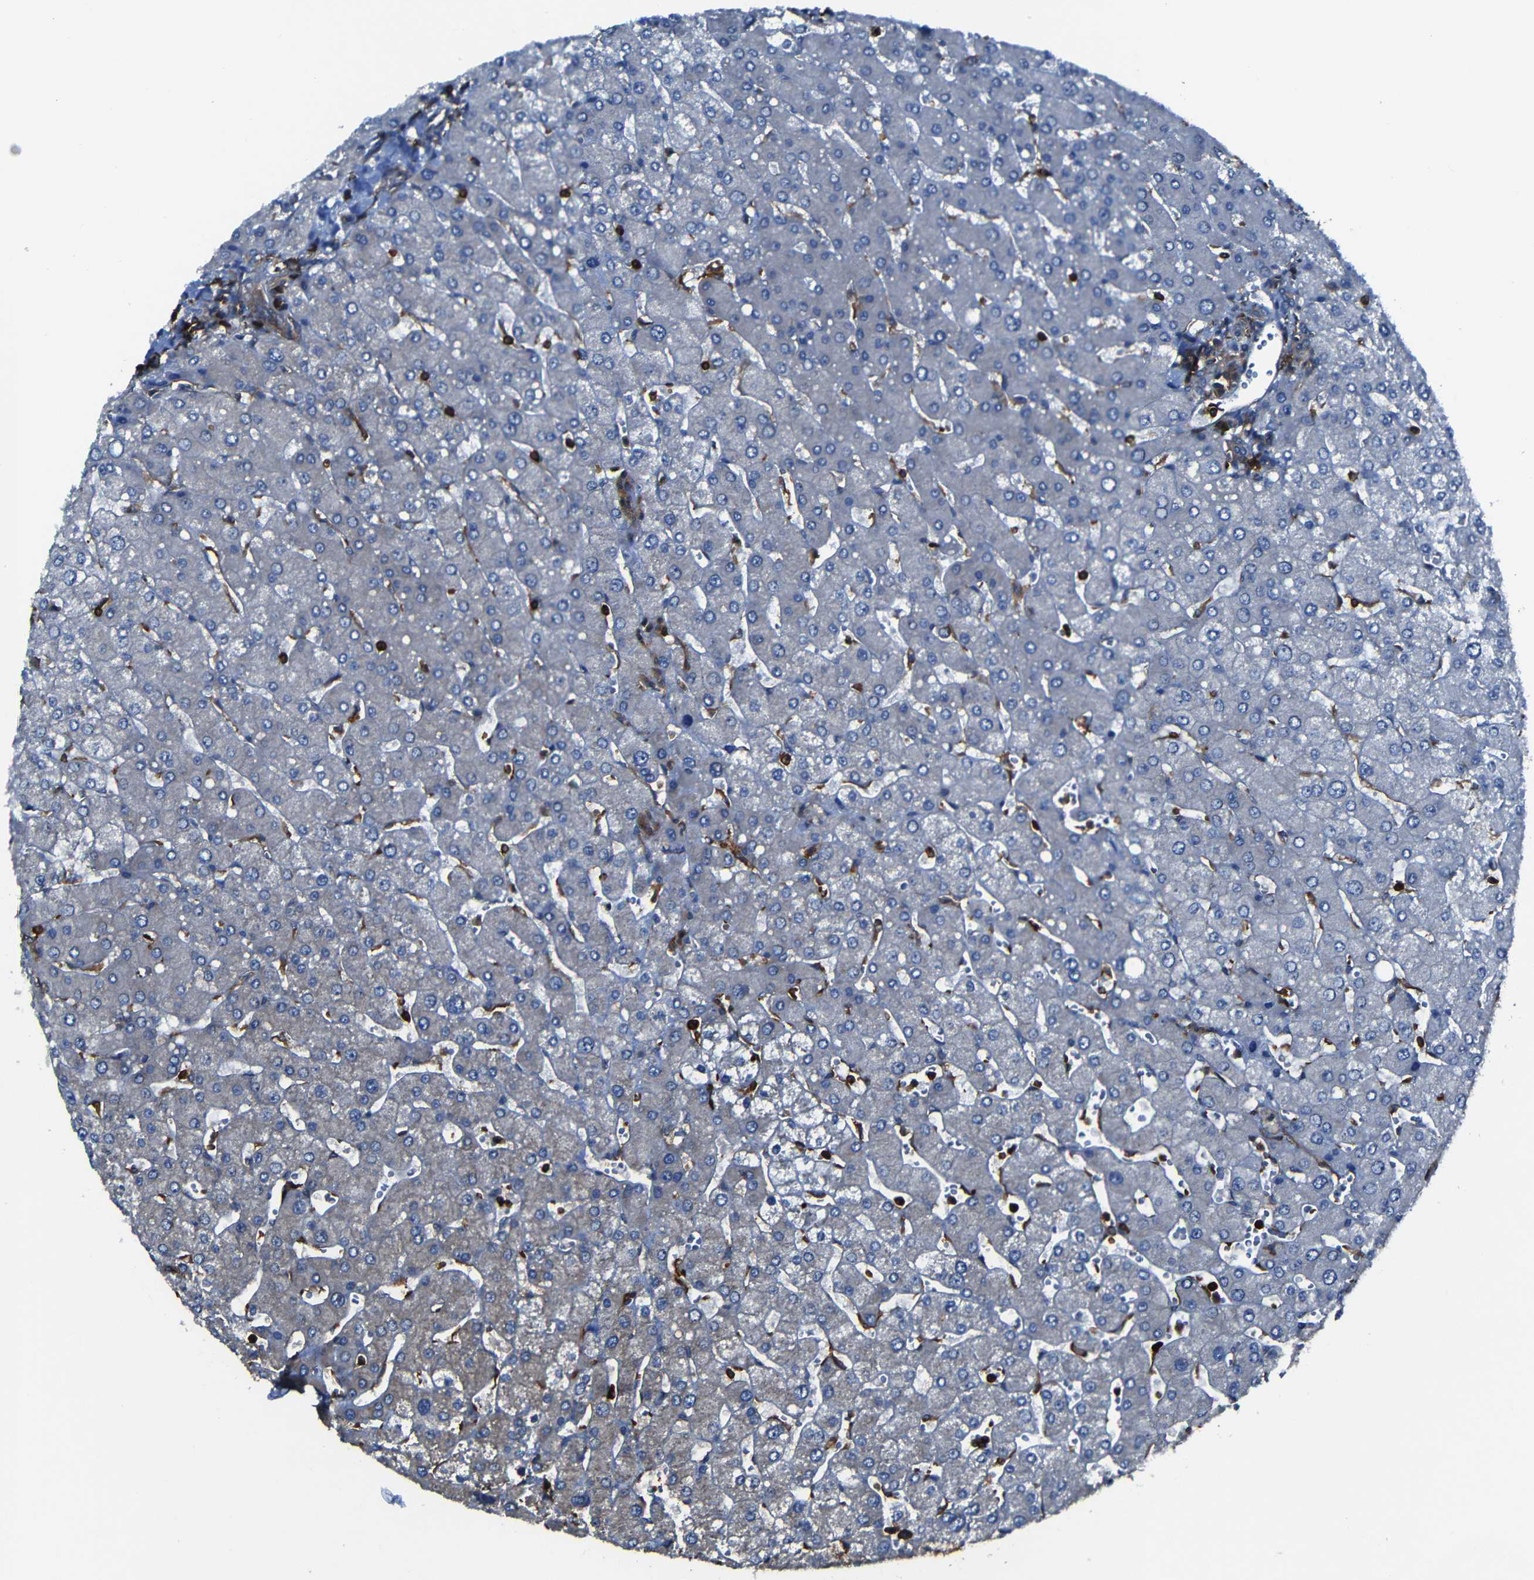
{"staining": {"intensity": "weak", "quantity": "<25%", "location": "cytoplasmic/membranous"}, "tissue": "liver", "cell_type": "Cholangiocytes", "image_type": "normal", "snomed": [{"axis": "morphology", "description": "Normal tissue, NOS"}, {"axis": "topography", "description": "Liver"}], "caption": "This is an immunohistochemistry (IHC) image of normal liver. There is no positivity in cholangiocytes.", "gene": "ARHGEF1", "patient": {"sex": "male", "age": 55}}